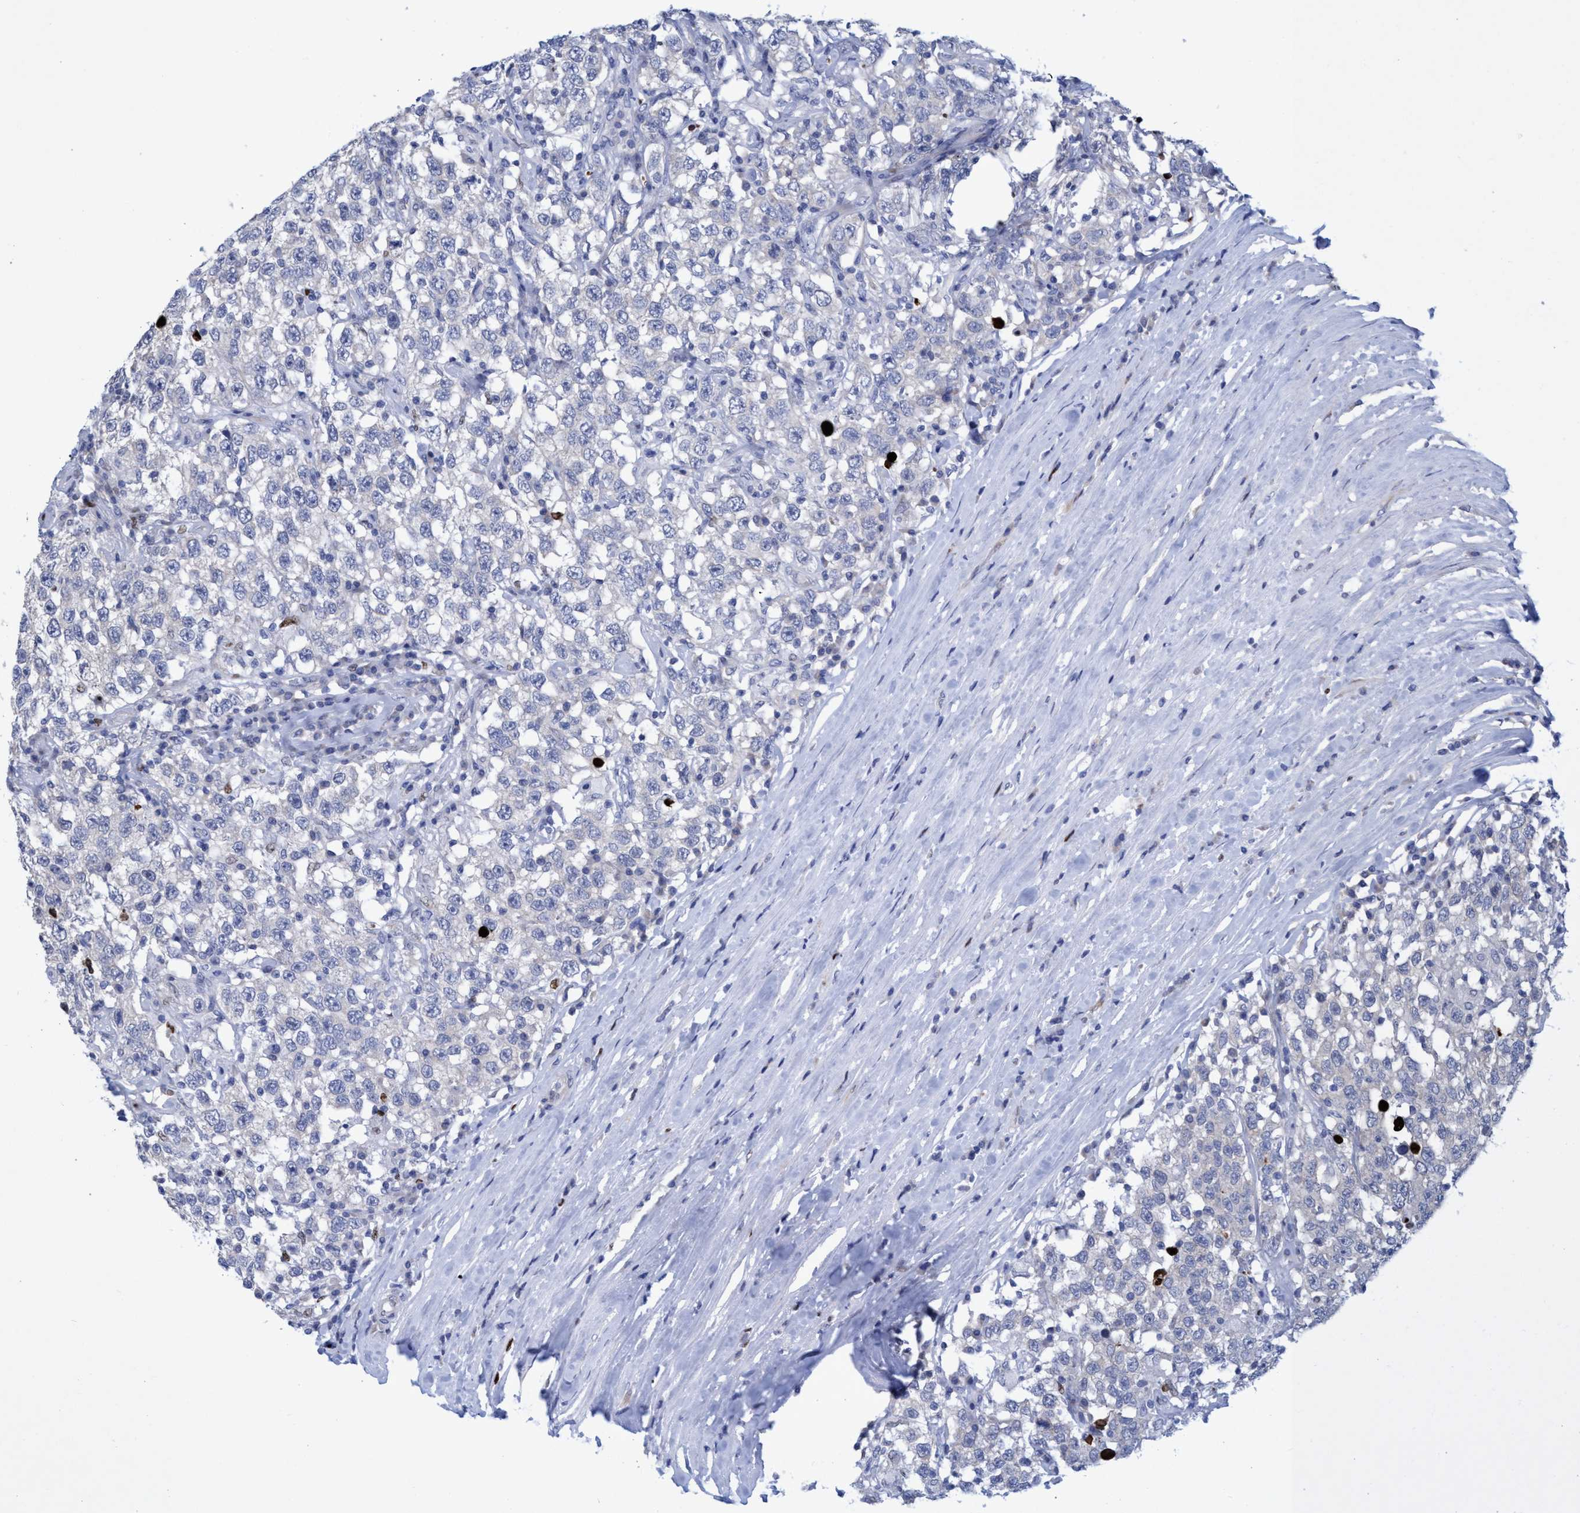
{"staining": {"intensity": "negative", "quantity": "none", "location": "none"}, "tissue": "testis cancer", "cell_type": "Tumor cells", "image_type": "cancer", "snomed": [{"axis": "morphology", "description": "Seminoma, NOS"}, {"axis": "topography", "description": "Testis"}], "caption": "An immunohistochemistry micrograph of testis seminoma is shown. There is no staining in tumor cells of testis seminoma.", "gene": "R3HCC1", "patient": {"sex": "male", "age": 41}}